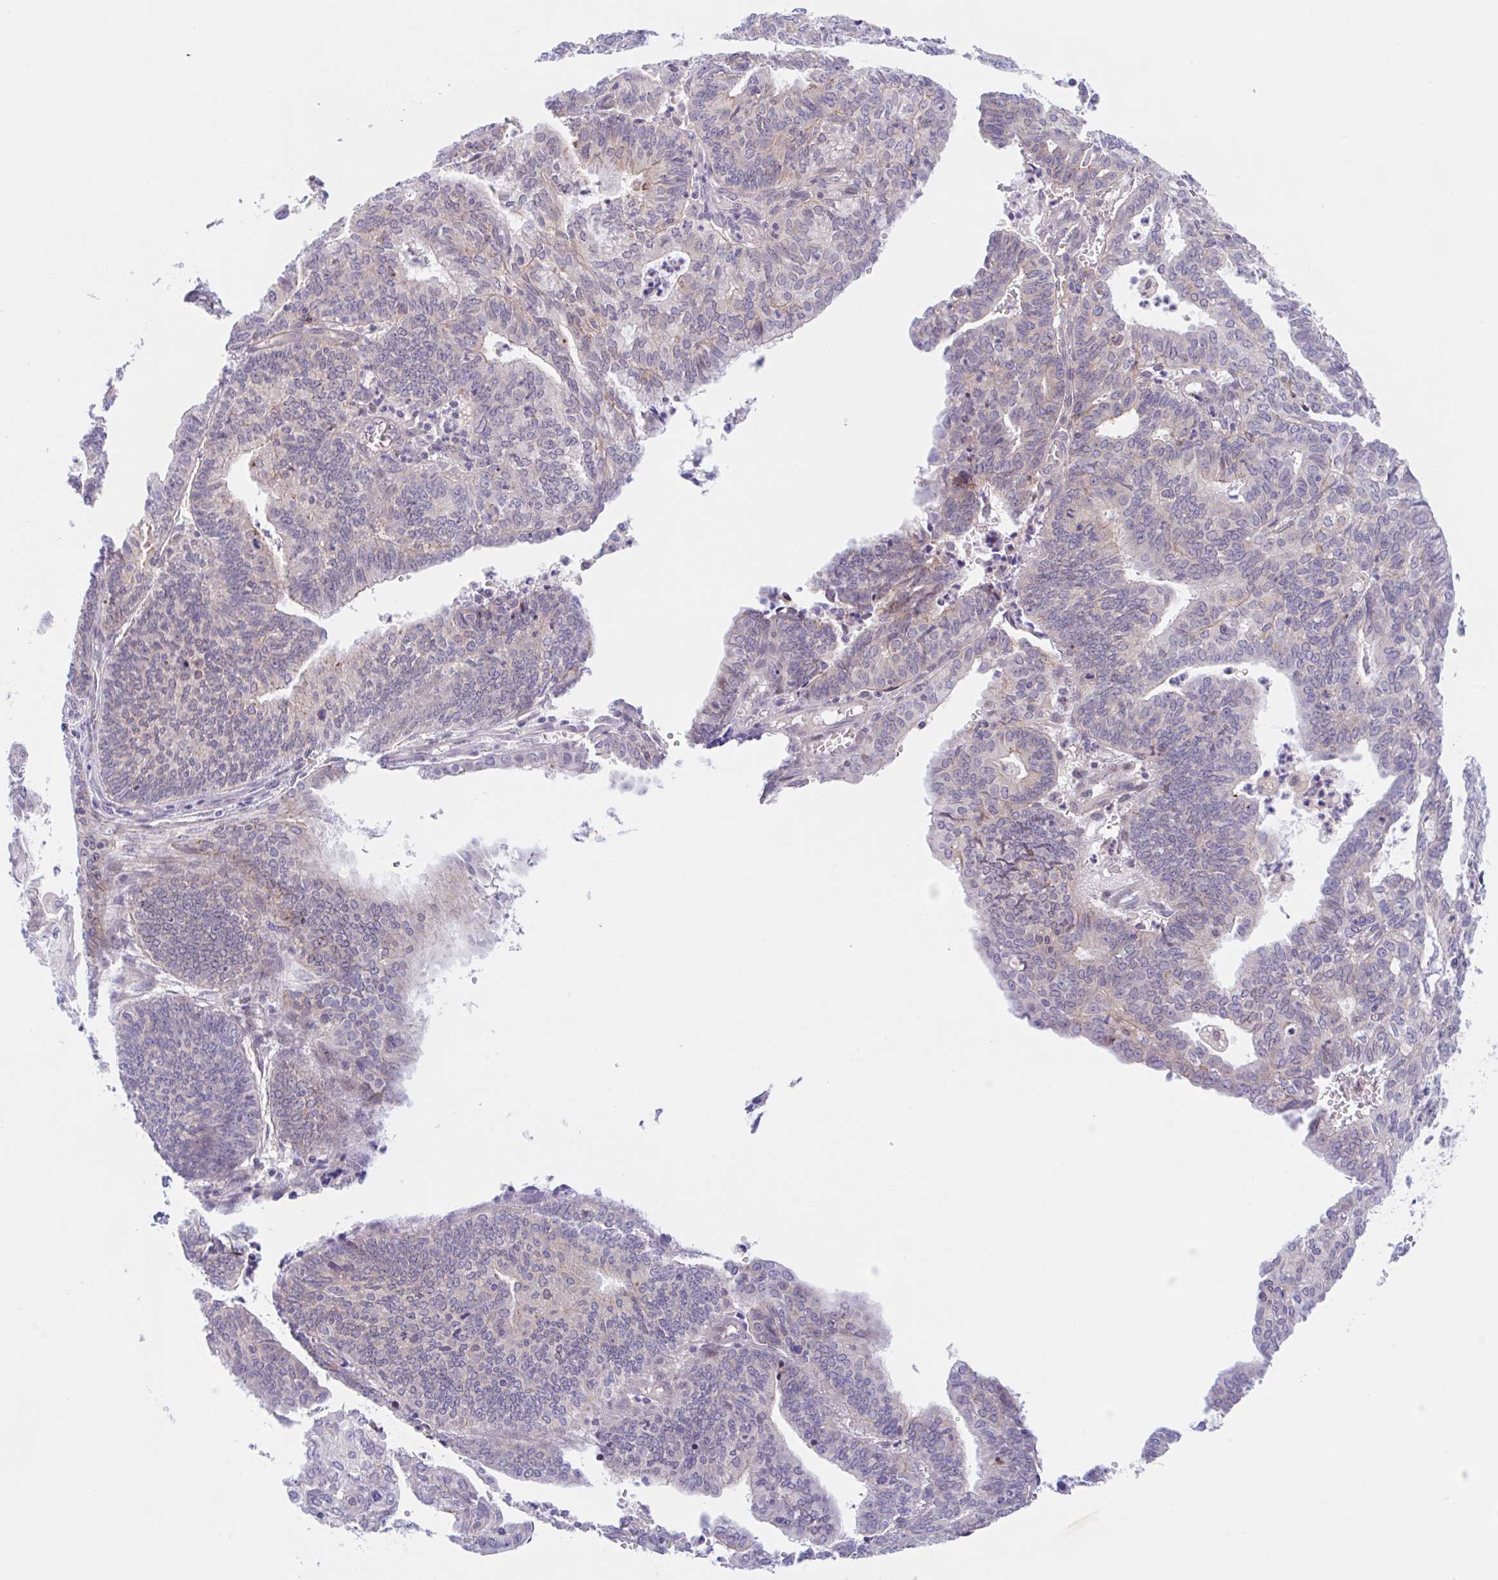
{"staining": {"intensity": "negative", "quantity": "none", "location": "none"}, "tissue": "endometrial cancer", "cell_type": "Tumor cells", "image_type": "cancer", "snomed": [{"axis": "morphology", "description": "Adenocarcinoma, NOS"}, {"axis": "topography", "description": "Endometrium"}], "caption": "This image is of endometrial cancer stained with IHC to label a protein in brown with the nuclei are counter-stained blue. There is no expression in tumor cells.", "gene": "TMEM86A", "patient": {"sex": "female", "age": 61}}